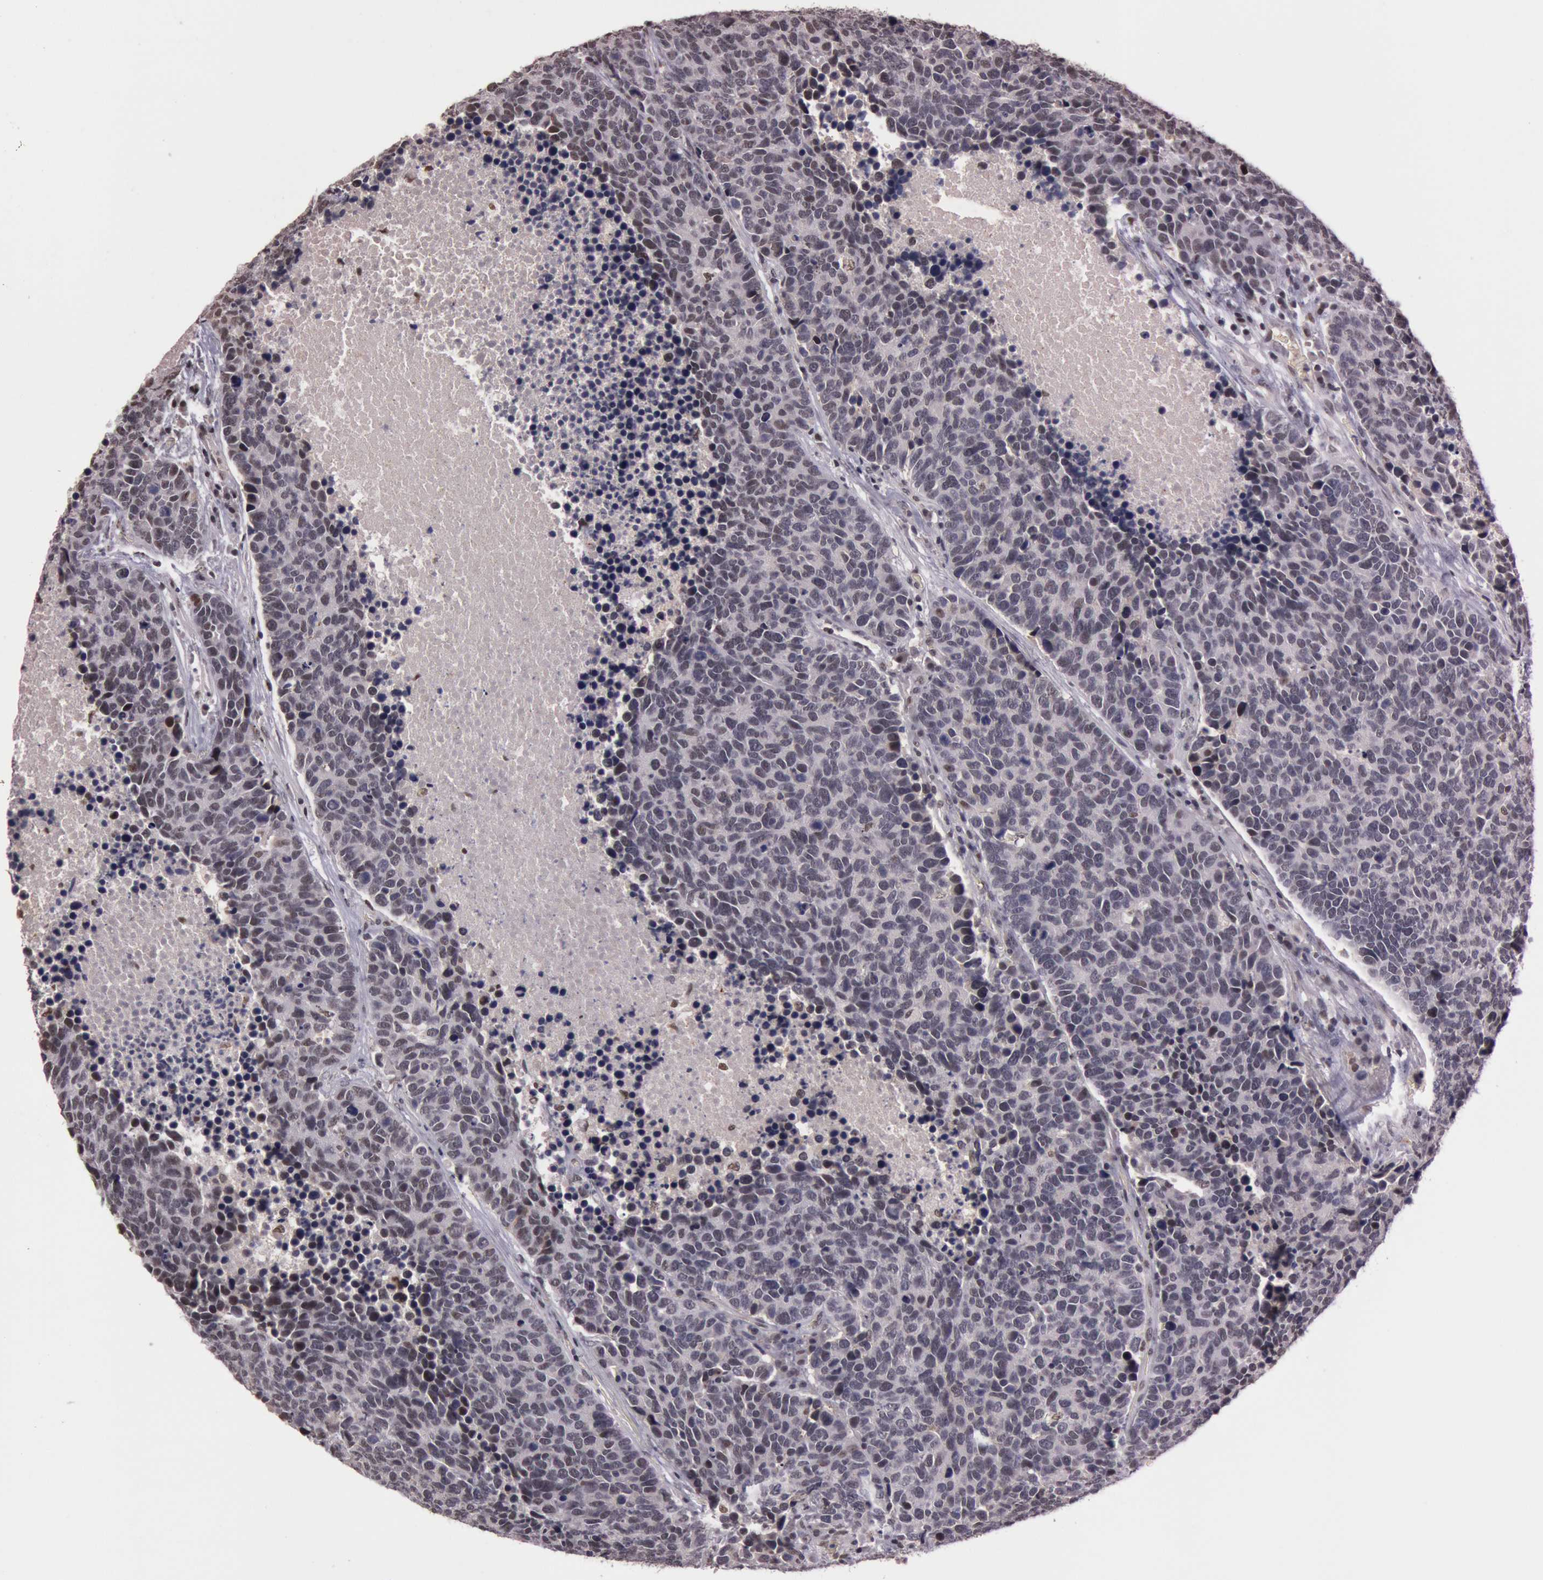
{"staining": {"intensity": "weak", "quantity": "<25%", "location": "nuclear"}, "tissue": "lung cancer", "cell_type": "Tumor cells", "image_type": "cancer", "snomed": [{"axis": "morphology", "description": "Neoplasm, malignant, NOS"}, {"axis": "topography", "description": "Lung"}], "caption": "IHC micrograph of lung cancer (neoplasm (malignant)) stained for a protein (brown), which shows no staining in tumor cells. (DAB (3,3'-diaminobenzidine) IHC visualized using brightfield microscopy, high magnification).", "gene": "TASL", "patient": {"sex": "female", "age": 75}}